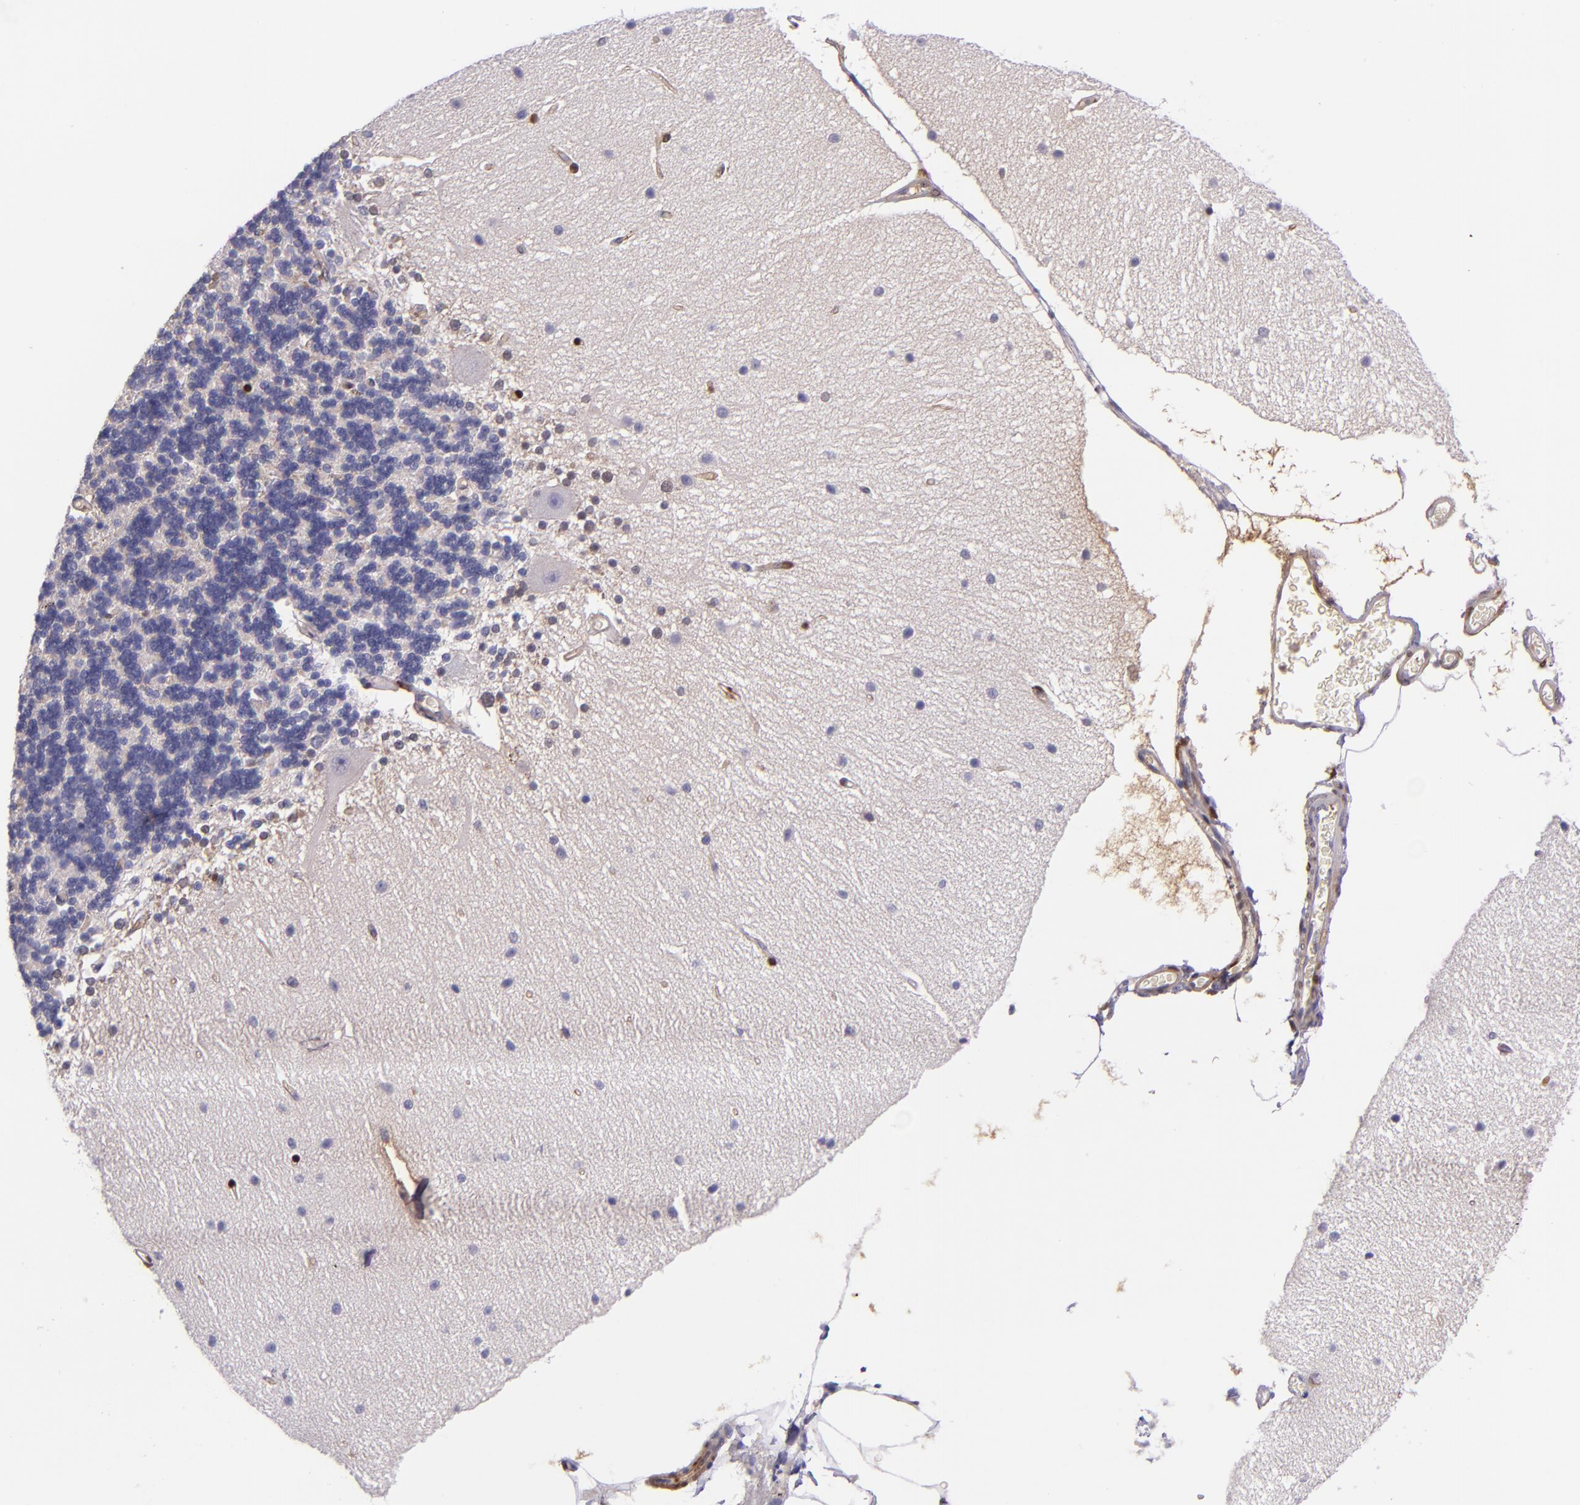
{"staining": {"intensity": "negative", "quantity": "none", "location": "none"}, "tissue": "cerebellum", "cell_type": "Cells in granular layer", "image_type": "normal", "snomed": [{"axis": "morphology", "description": "Normal tissue, NOS"}, {"axis": "topography", "description": "Cerebellum"}], "caption": "DAB (3,3'-diaminobenzidine) immunohistochemical staining of normal cerebellum demonstrates no significant expression in cells in granular layer.", "gene": "LGALS1", "patient": {"sex": "female", "age": 54}}